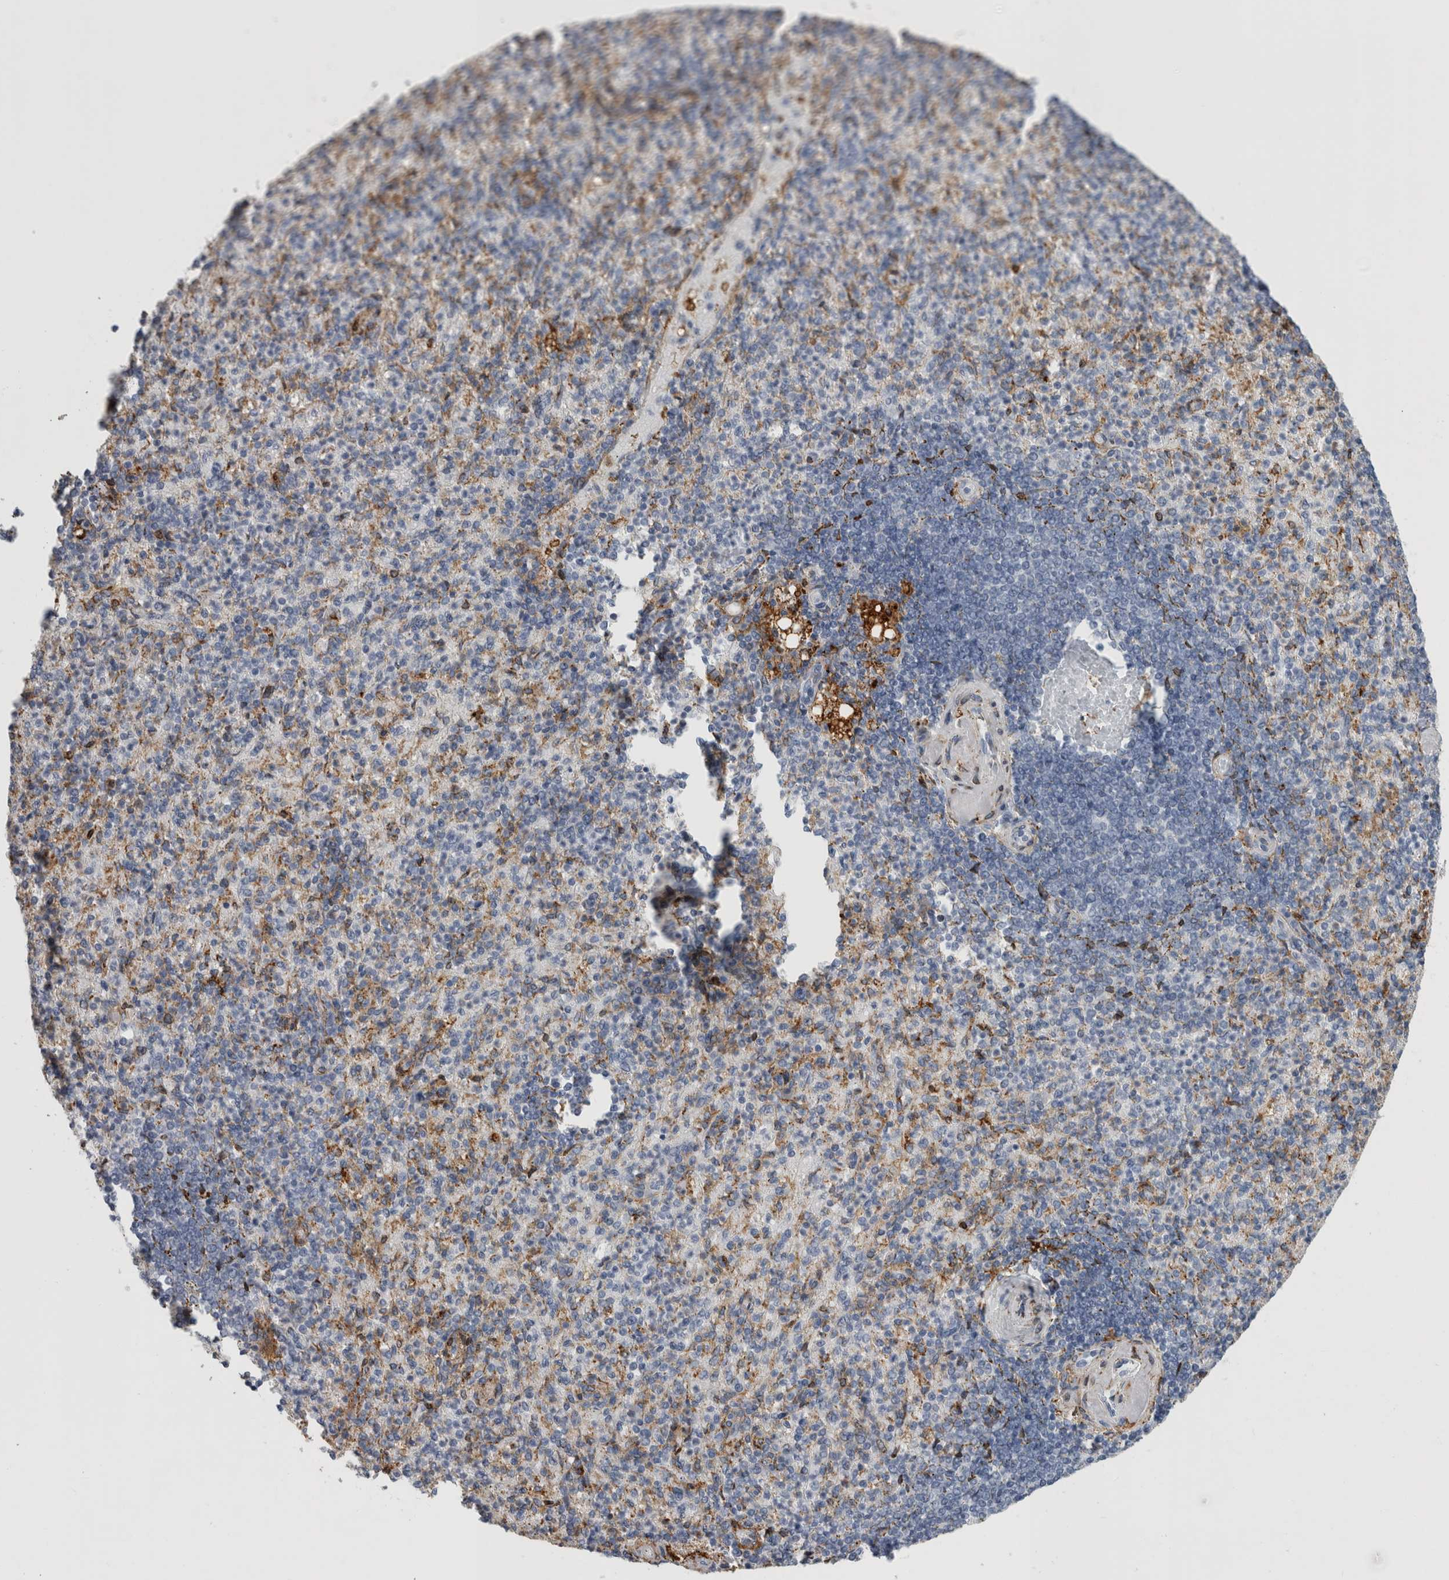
{"staining": {"intensity": "negative", "quantity": "none", "location": "none"}, "tissue": "spleen", "cell_type": "Cells in red pulp", "image_type": "normal", "snomed": [{"axis": "morphology", "description": "Normal tissue, NOS"}, {"axis": "topography", "description": "Spleen"}], "caption": "A high-resolution micrograph shows IHC staining of benign spleen, which displays no significant positivity in cells in red pulp. (DAB (3,3'-diaminobenzidine) immunohistochemistry (IHC) visualized using brightfield microscopy, high magnification).", "gene": "DNAJC24", "patient": {"sex": "female", "age": 74}}